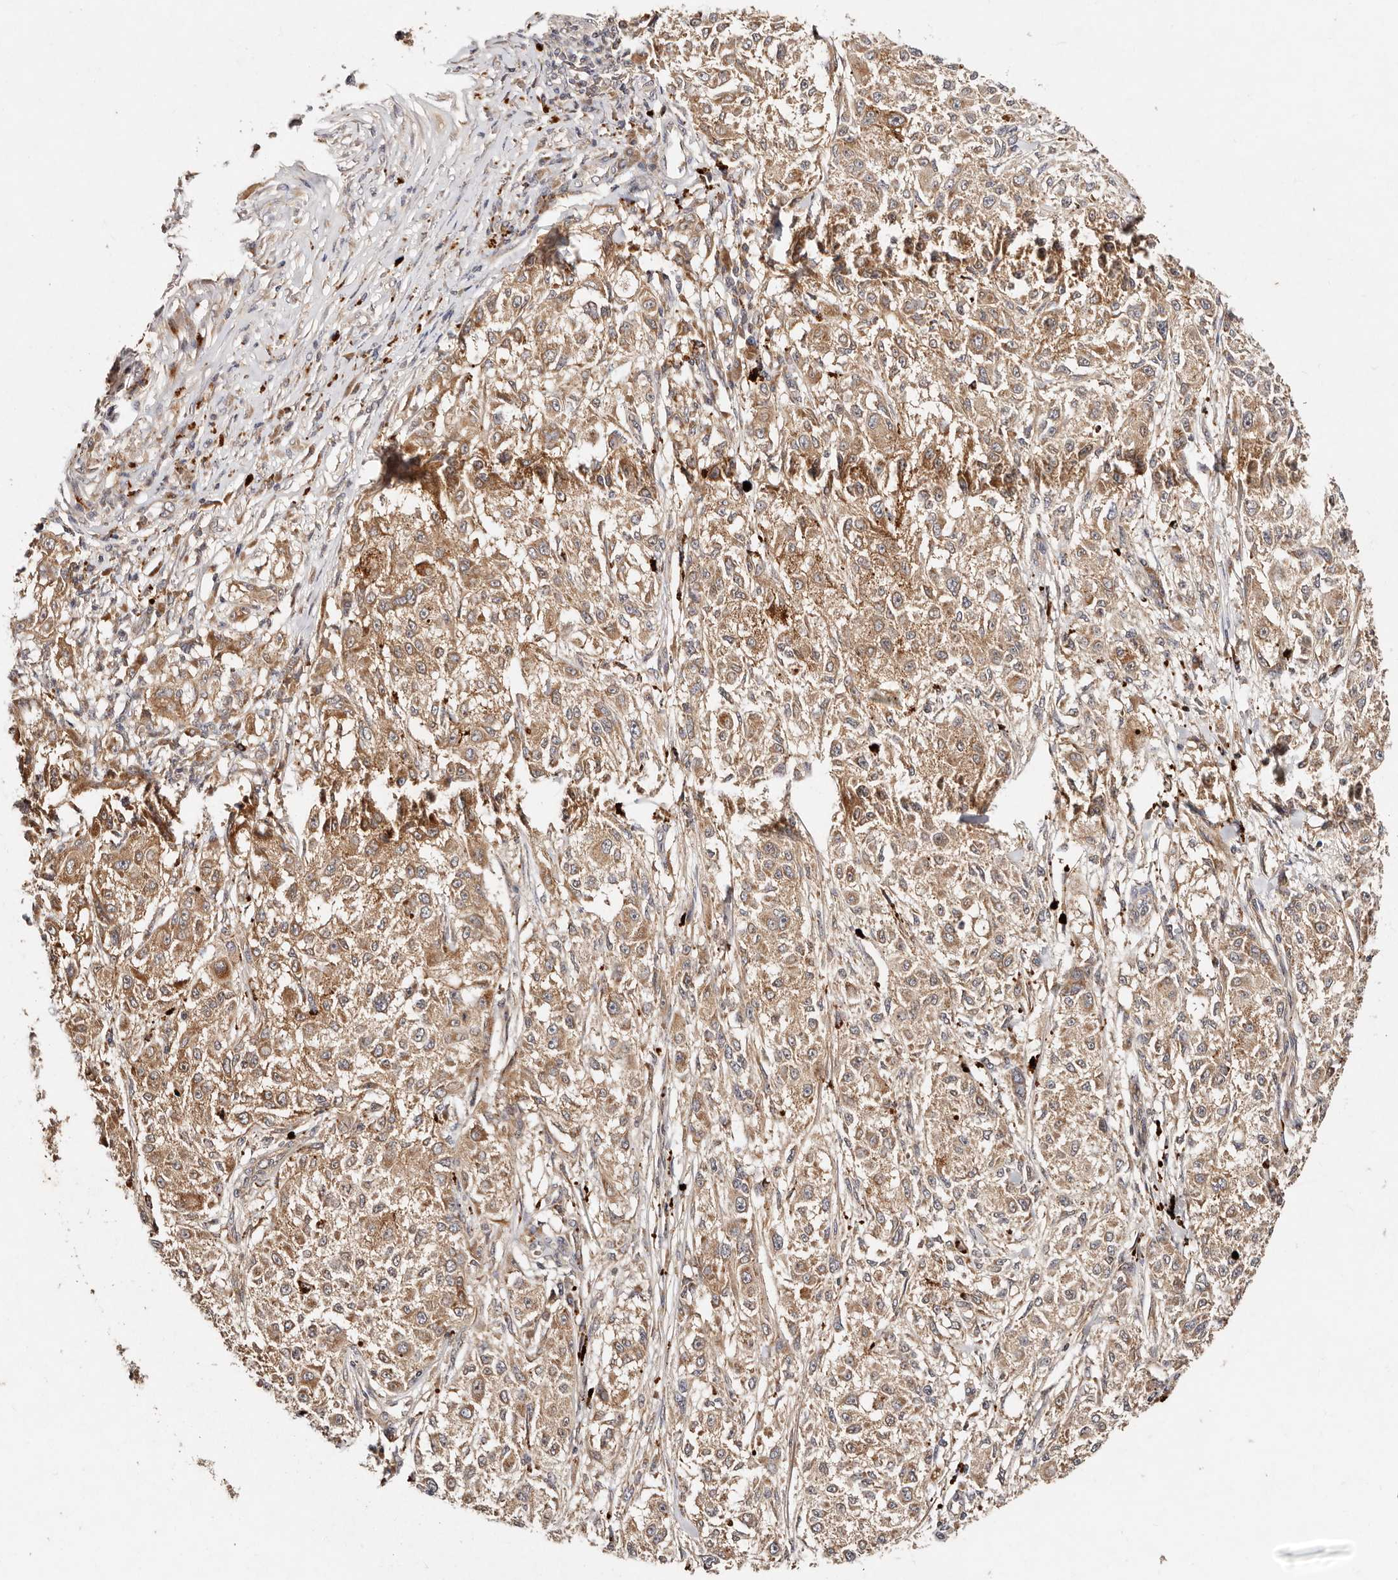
{"staining": {"intensity": "moderate", "quantity": ">75%", "location": "cytoplasmic/membranous"}, "tissue": "melanoma", "cell_type": "Tumor cells", "image_type": "cancer", "snomed": [{"axis": "morphology", "description": "Necrosis, NOS"}, {"axis": "morphology", "description": "Malignant melanoma, NOS"}, {"axis": "topography", "description": "Skin"}], "caption": "Immunohistochemical staining of malignant melanoma demonstrates medium levels of moderate cytoplasmic/membranous protein staining in approximately >75% of tumor cells.", "gene": "DENND11", "patient": {"sex": "female", "age": 87}}